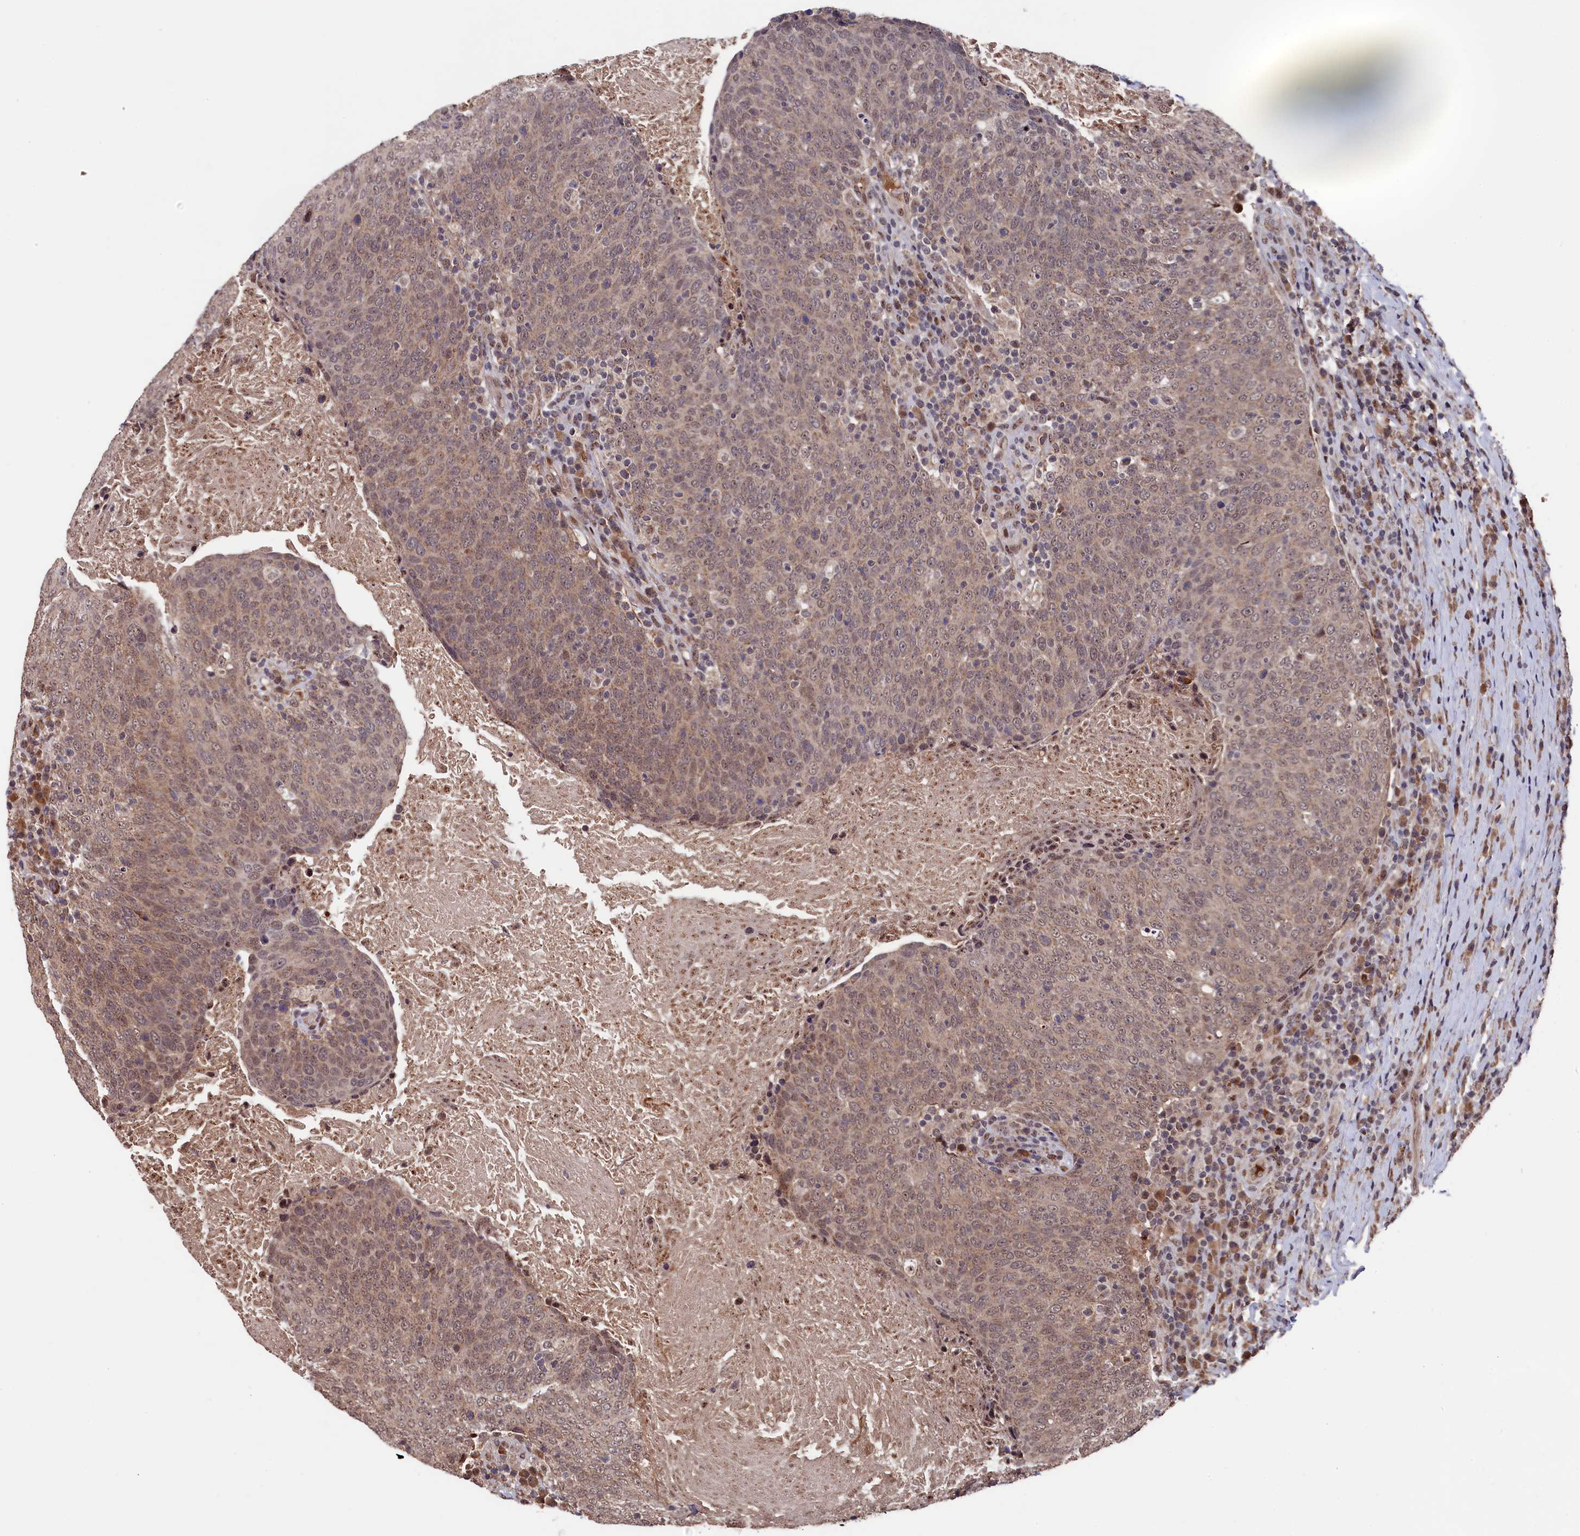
{"staining": {"intensity": "weak", "quantity": ">75%", "location": "cytoplasmic/membranous,nuclear"}, "tissue": "head and neck cancer", "cell_type": "Tumor cells", "image_type": "cancer", "snomed": [{"axis": "morphology", "description": "Squamous cell carcinoma, NOS"}, {"axis": "morphology", "description": "Squamous cell carcinoma, metastatic, NOS"}, {"axis": "topography", "description": "Lymph node"}, {"axis": "topography", "description": "Head-Neck"}], "caption": "DAB (3,3'-diaminobenzidine) immunohistochemical staining of human head and neck cancer (squamous cell carcinoma) shows weak cytoplasmic/membranous and nuclear protein expression in approximately >75% of tumor cells. The staining was performed using DAB to visualize the protein expression in brown, while the nuclei were stained in blue with hematoxylin (Magnification: 20x).", "gene": "CLPX", "patient": {"sex": "male", "age": 62}}